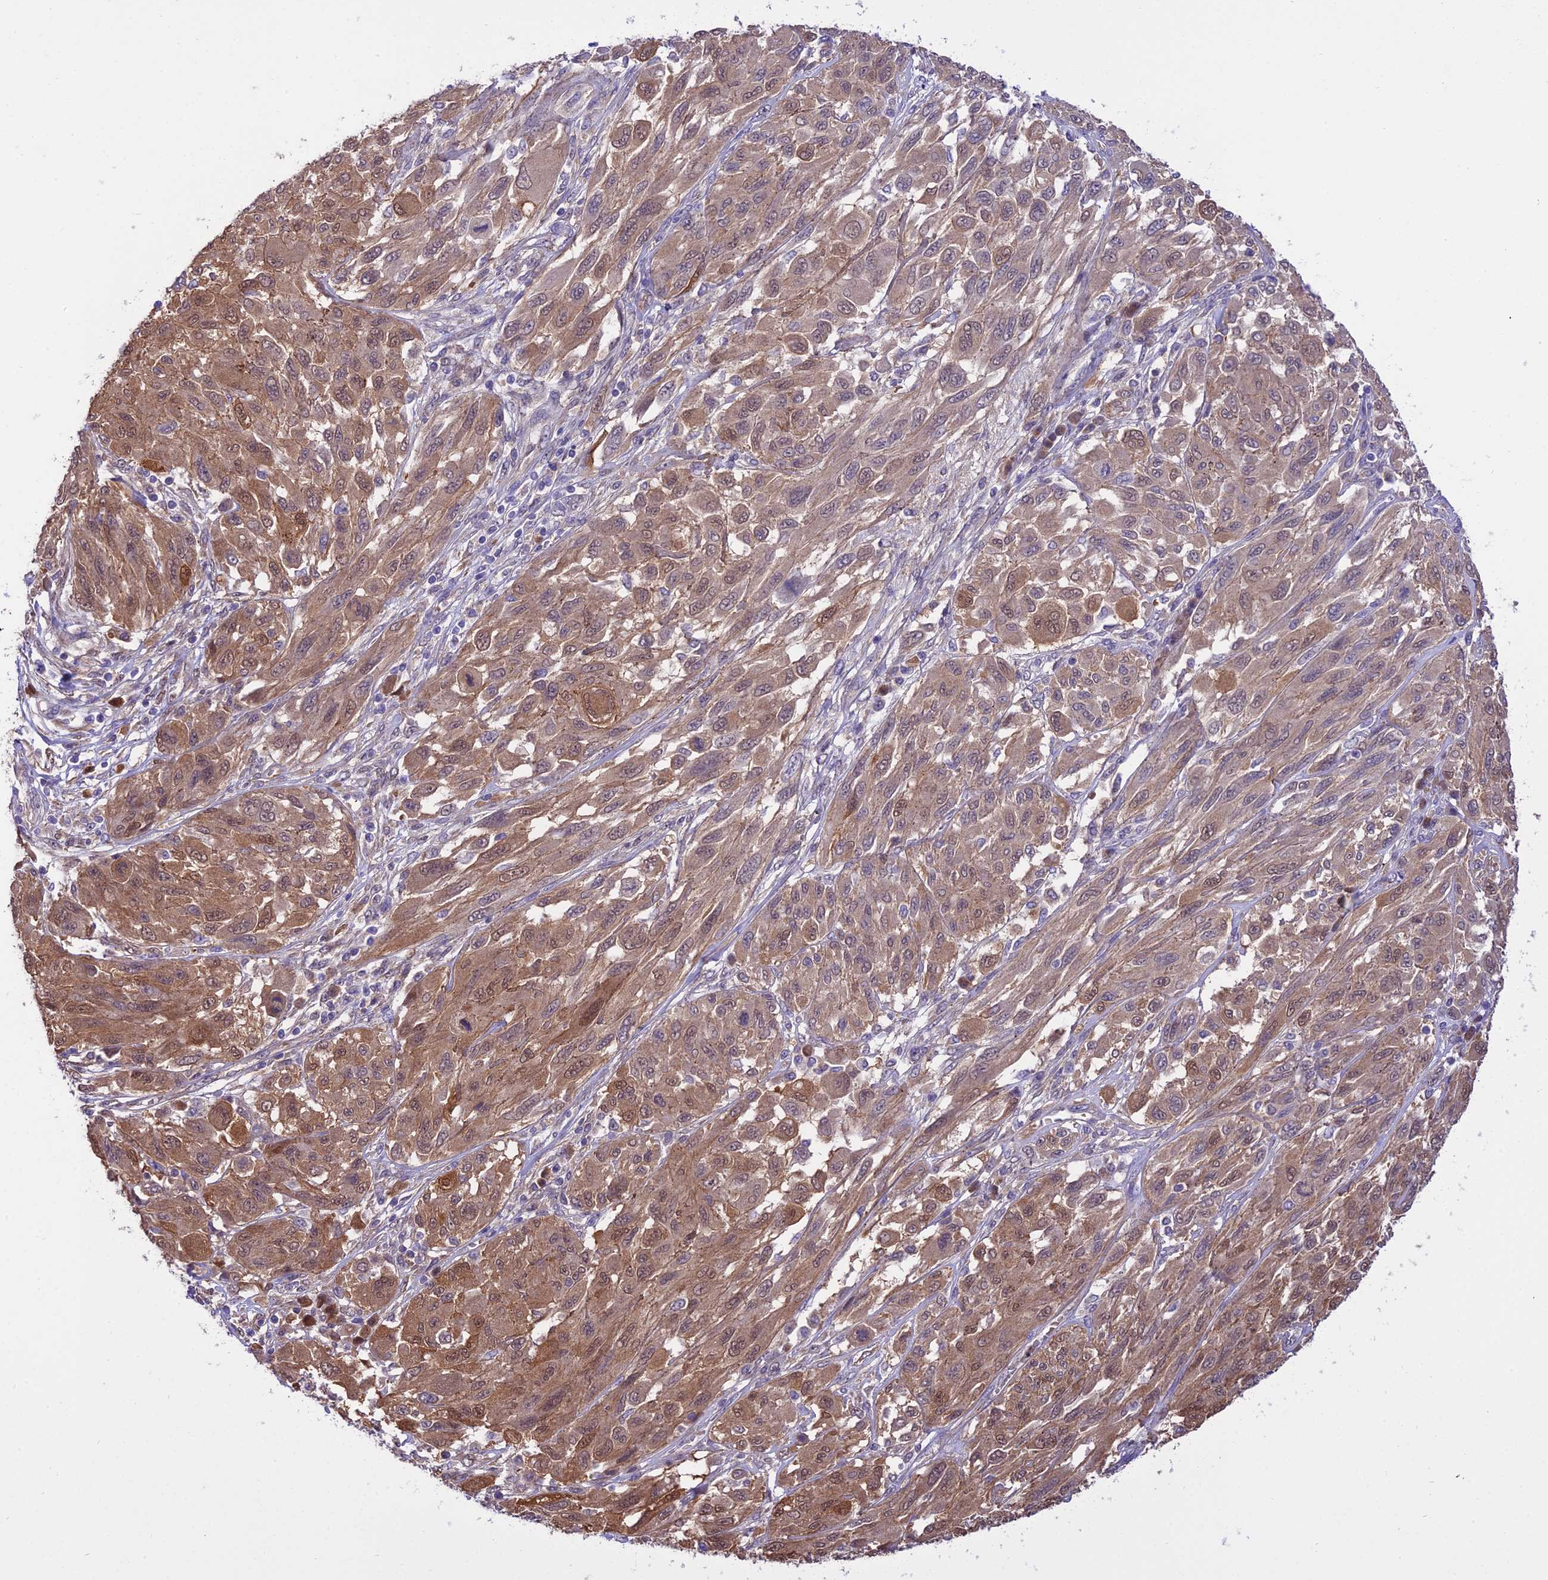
{"staining": {"intensity": "moderate", "quantity": ">75%", "location": "cytoplasmic/membranous"}, "tissue": "melanoma", "cell_type": "Tumor cells", "image_type": "cancer", "snomed": [{"axis": "morphology", "description": "Malignant melanoma, NOS"}, {"axis": "topography", "description": "Skin"}], "caption": "Protein expression analysis of human melanoma reveals moderate cytoplasmic/membranous positivity in approximately >75% of tumor cells.", "gene": "BORCS6", "patient": {"sex": "female", "age": 91}}